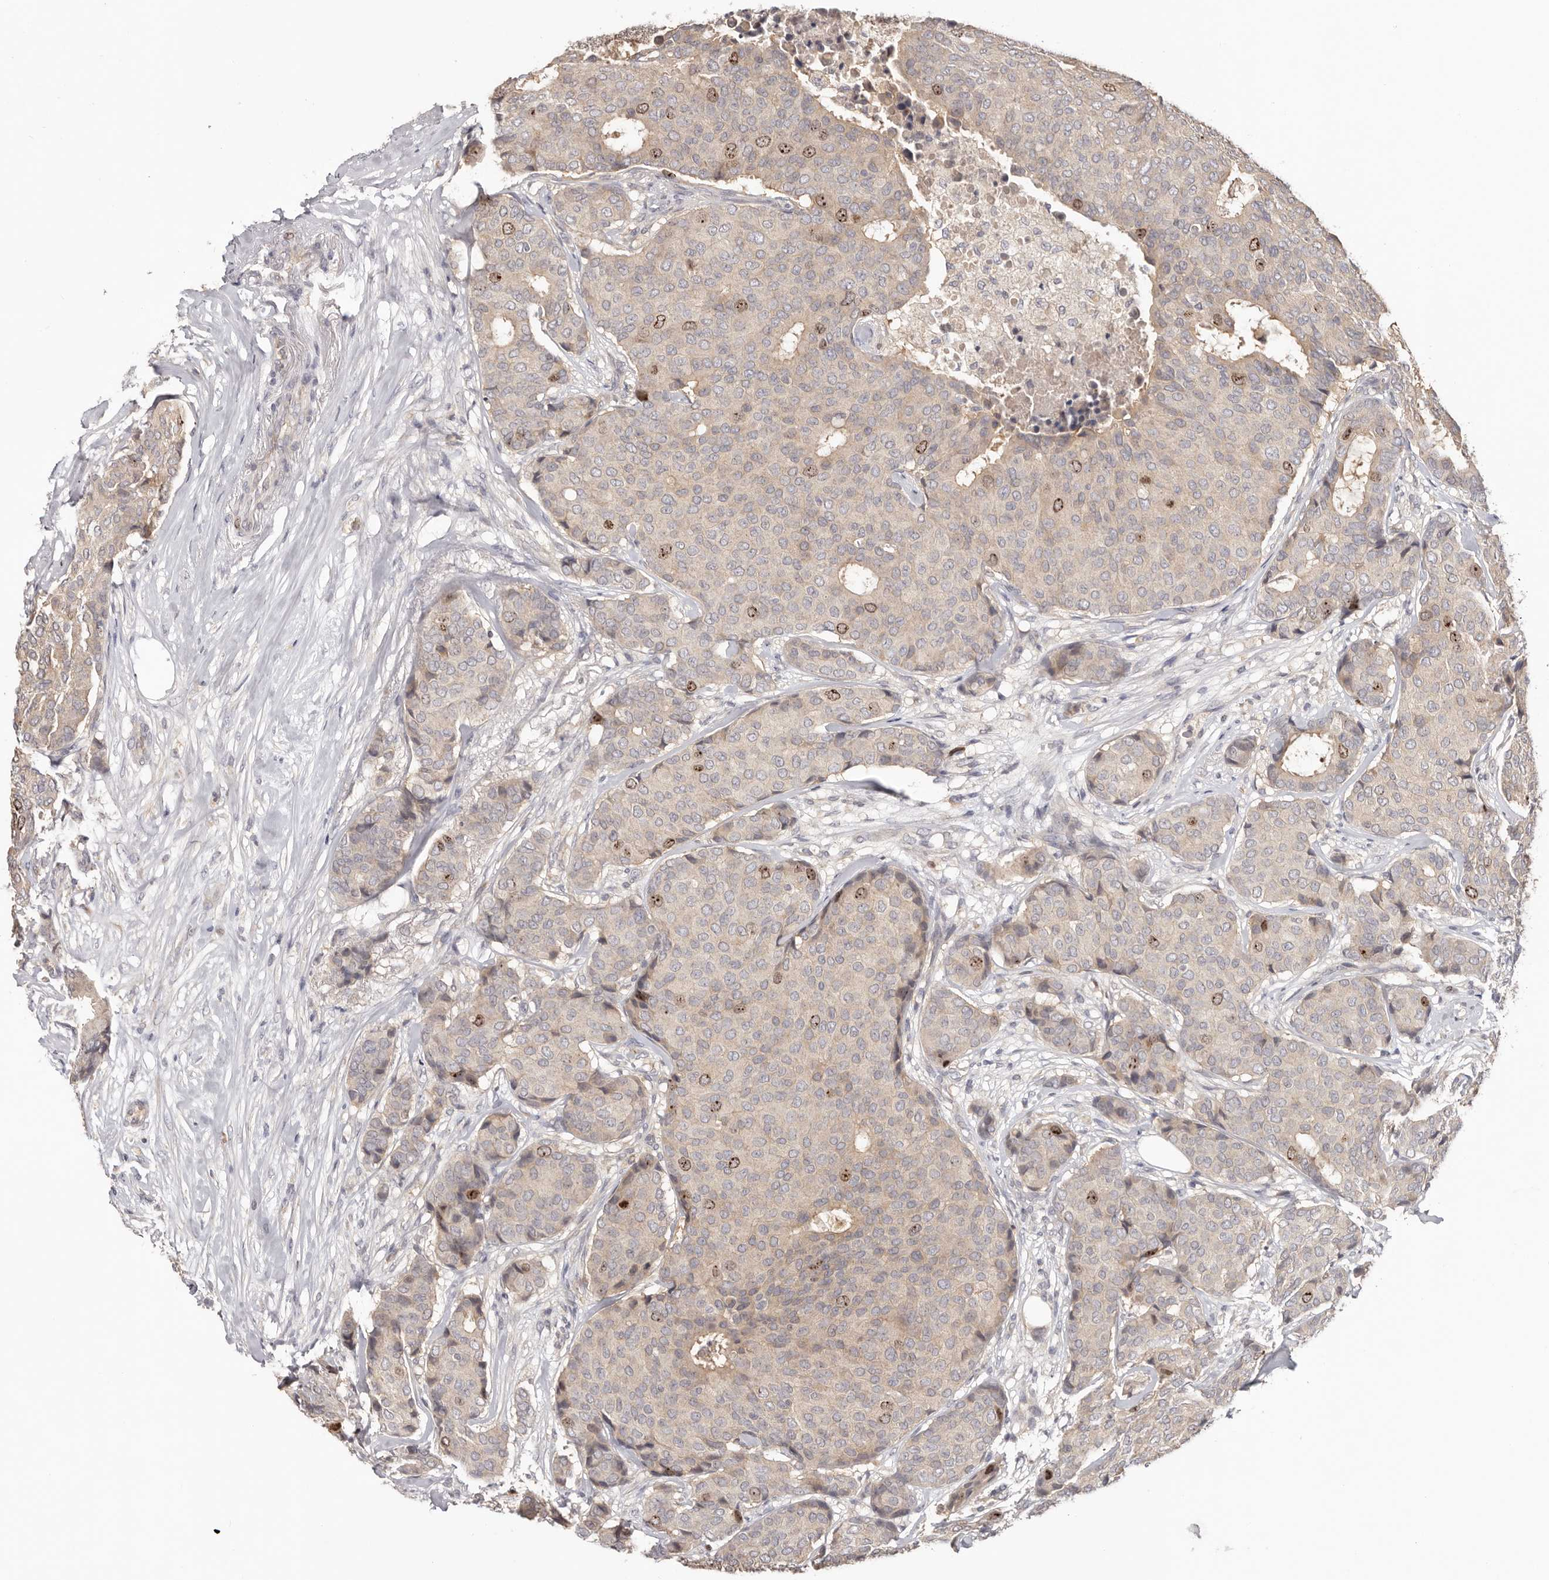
{"staining": {"intensity": "strong", "quantity": "<25%", "location": "nuclear"}, "tissue": "breast cancer", "cell_type": "Tumor cells", "image_type": "cancer", "snomed": [{"axis": "morphology", "description": "Duct carcinoma"}, {"axis": "topography", "description": "Breast"}], "caption": "IHC of infiltrating ductal carcinoma (breast) displays medium levels of strong nuclear expression in approximately <25% of tumor cells.", "gene": "CCDC190", "patient": {"sex": "female", "age": 75}}